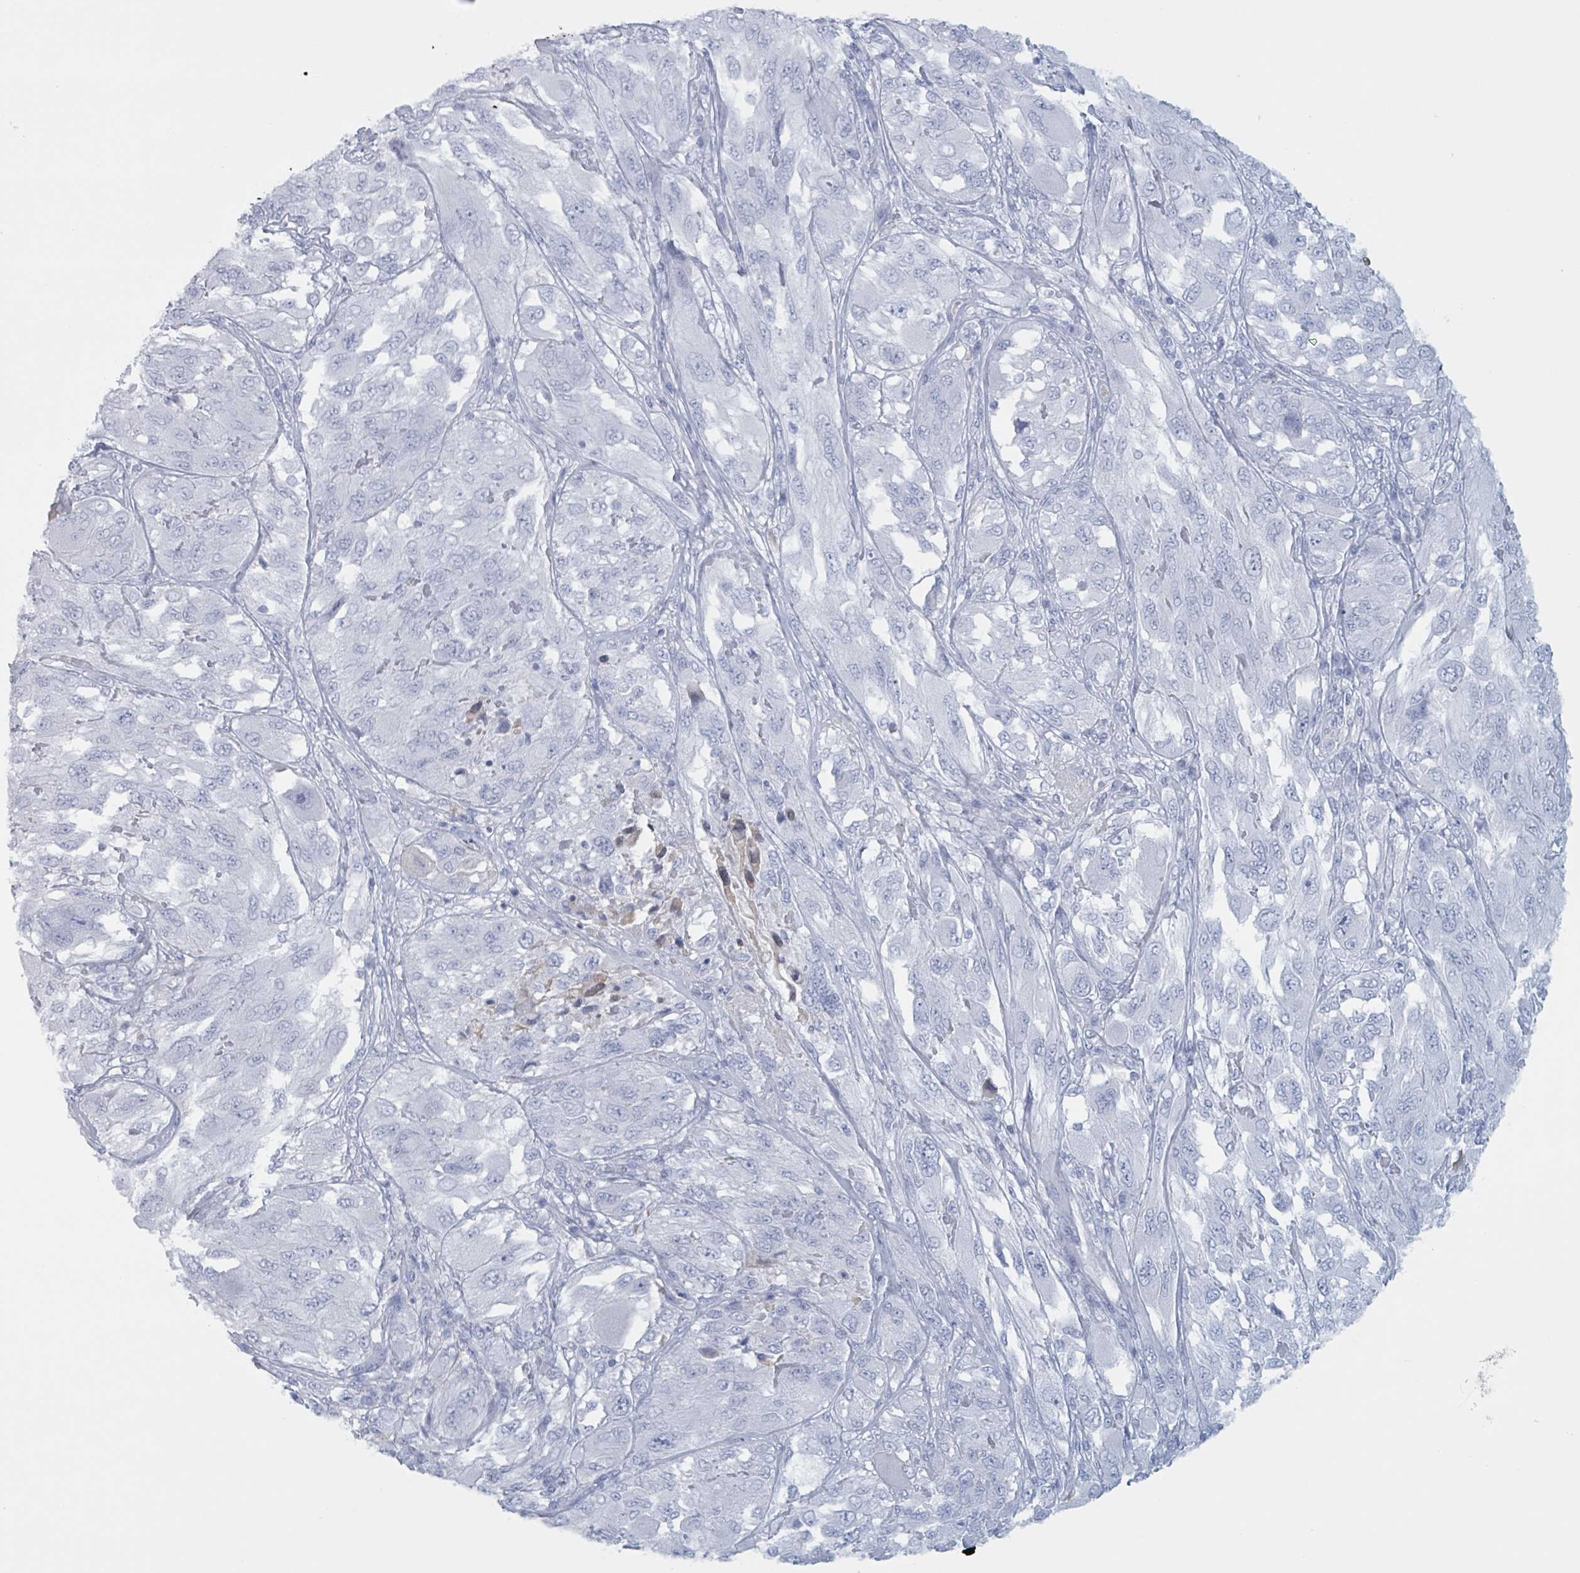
{"staining": {"intensity": "negative", "quantity": "none", "location": "none"}, "tissue": "melanoma", "cell_type": "Tumor cells", "image_type": "cancer", "snomed": [{"axis": "morphology", "description": "Malignant melanoma, NOS"}, {"axis": "topography", "description": "Skin"}], "caption": "Immunohistochemistry micrograph of neoplastic tissue: melanoma stained with DAB shows no significant protein expression in tumor cells. (DAB (3,3'-diaminobenzidine) IHC with hematoxylin counter stain).", "gene": "KLK4", "patient": {"sex": "female", "age": 91}}